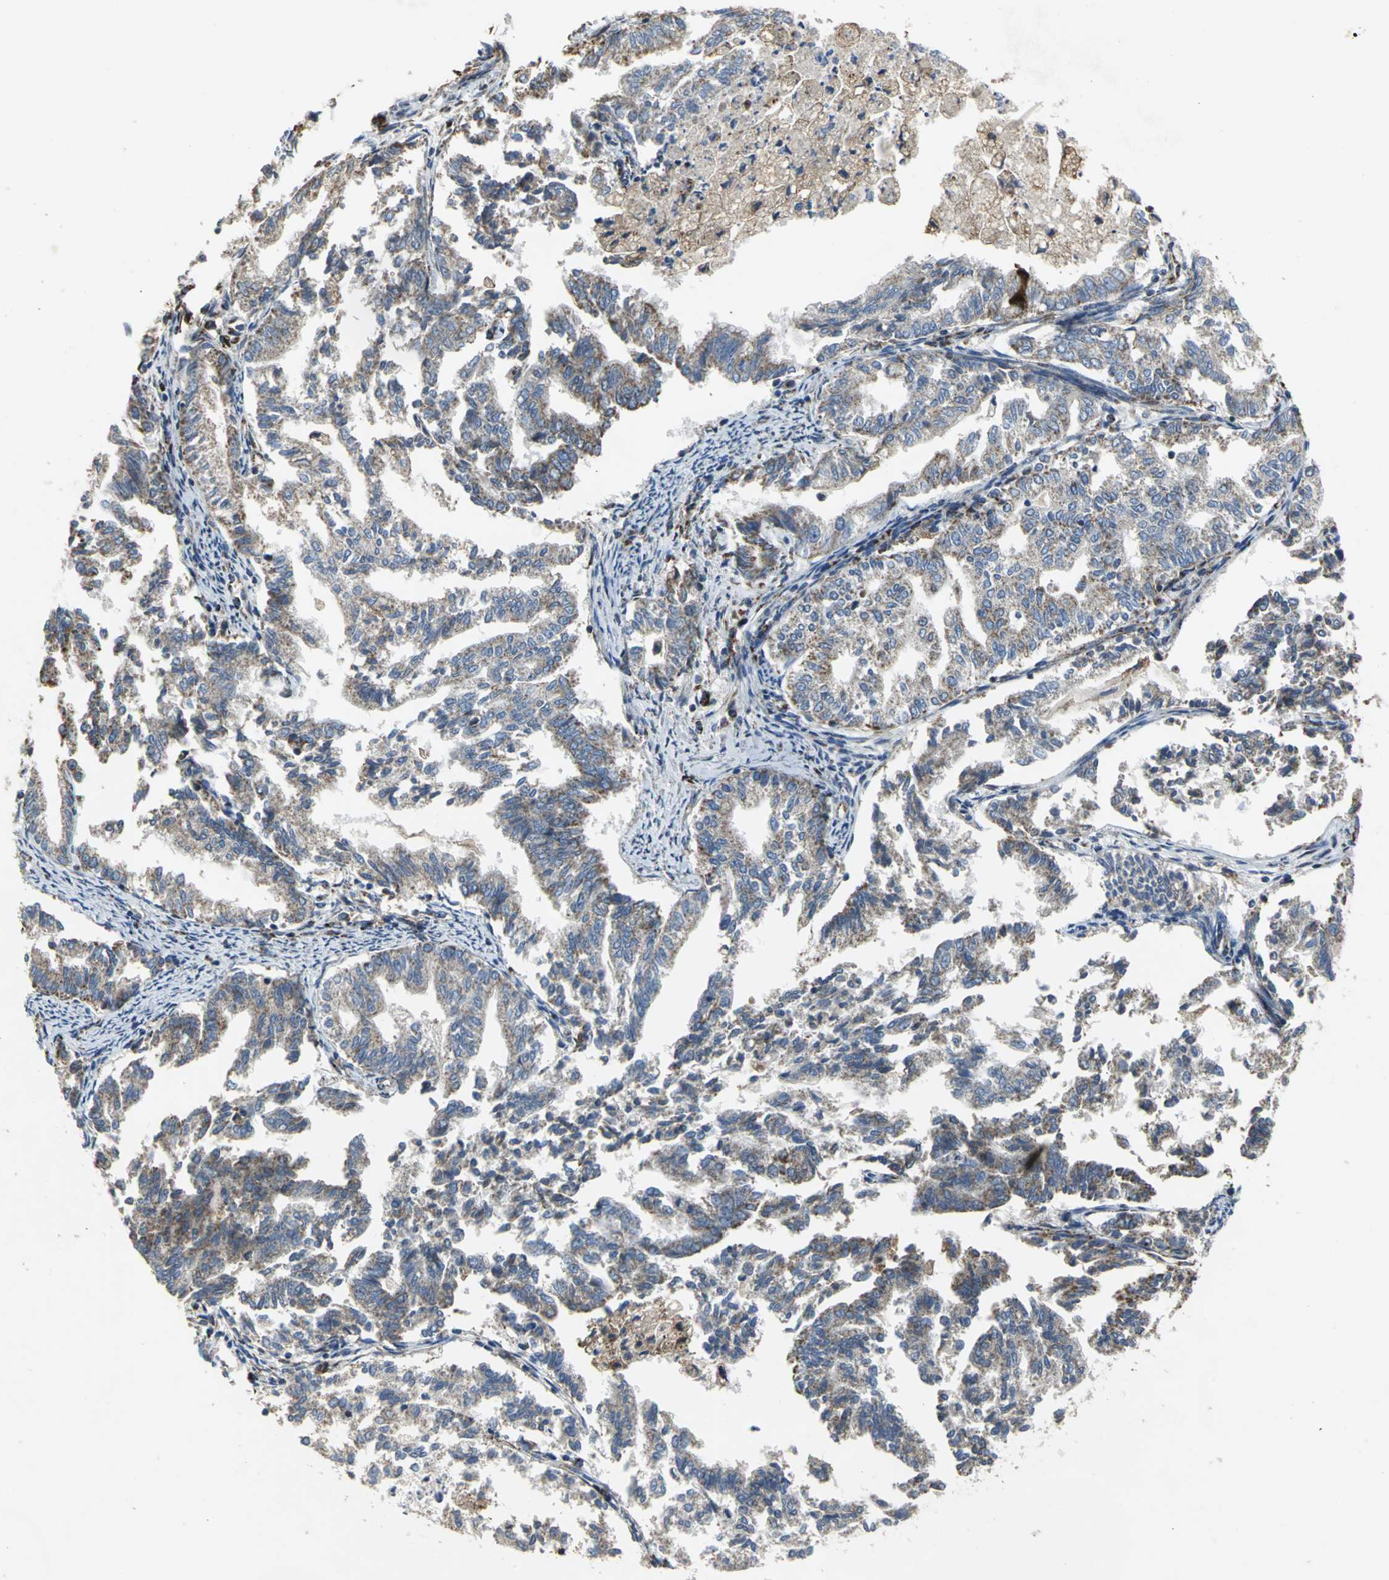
{"staining": {"intensity": "moderate", "quantity": "25%-75%", "location": "cytoplasmic/membranous"}, "tissue": "endometrial cancer", "cell_type": "Tumor cells", "image_type": "cancer", "snomed": [{"axis": "morphology", "description": "Adenocarcinoma, NOS"}, {"axis": "topography", "description": "Endometrium"}], "caption": "Endometrial cancer was stained to show a protein in brown. There is medium levels of moderate cytoplasmic/membranous staining in about 25%-75% of tumor cells.", "gene": "NDUFB5", "patient": {"sex": "female", "age": 79}}